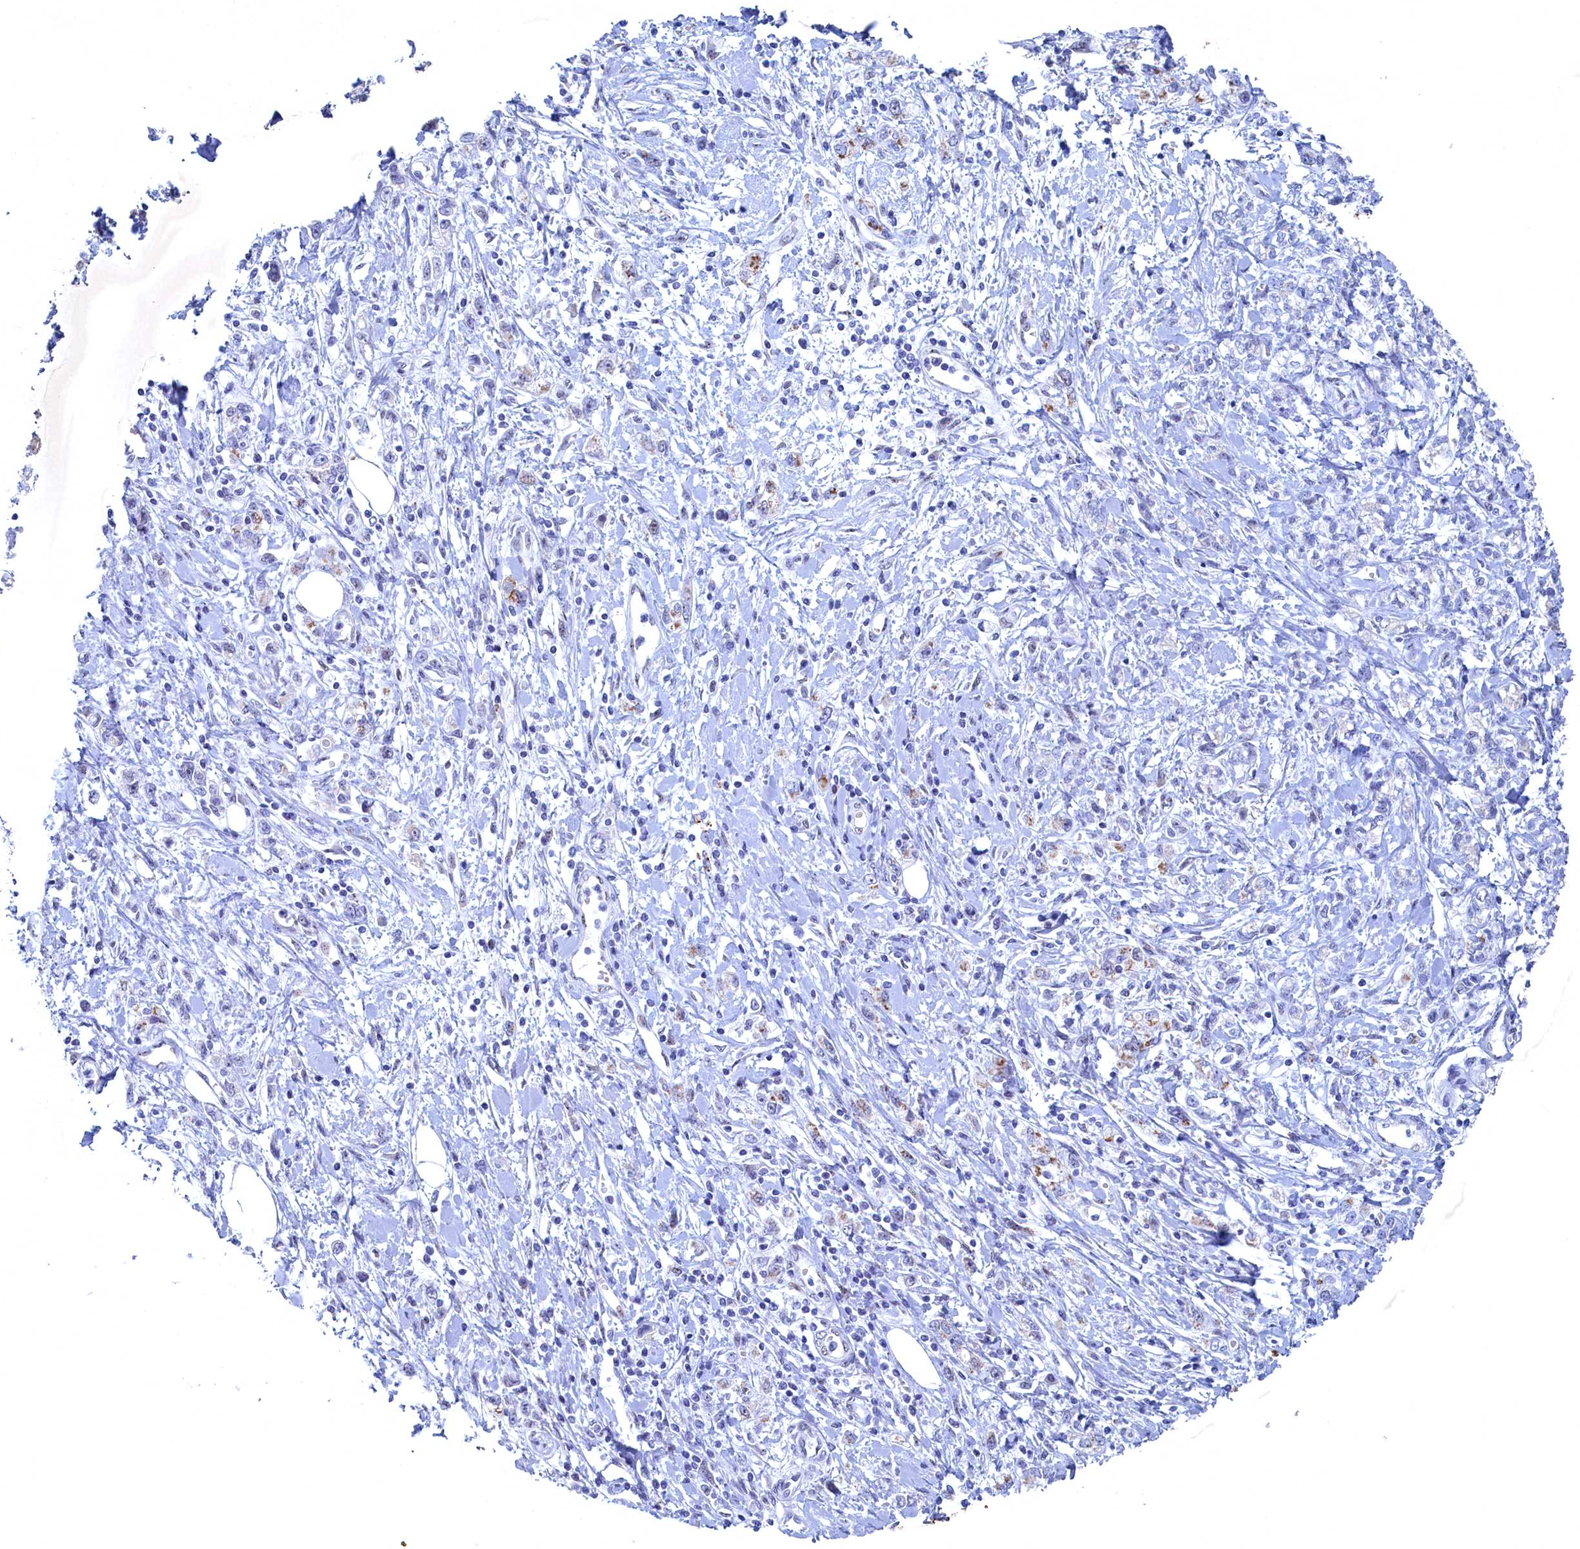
{"staining": {"intensity": "weak", "quantity": "<25%", "location": "cytoplasmic/membranous,nuclear"}, "tissue": "stomach cancer", "cell_type": "Tumor cells", "image_type": "cancer", "snomed": [{"axis": "morphology", "description": "Adenocarcinoma, NOS"}, {"axis": "topography", "description": "Stomach"}], "caption": "IHC histopathology image of neoplastic tissue: stomach adenocarcinoma stained with DAB (3,3'-diaminobenzidine) displays no significant protein staining in tumor cells. (Immunohistochemistry (ihc), brightfield microscopy, high magnification).", "gene": "WDR76", "patient": {"sex": "female", "age": 76}}